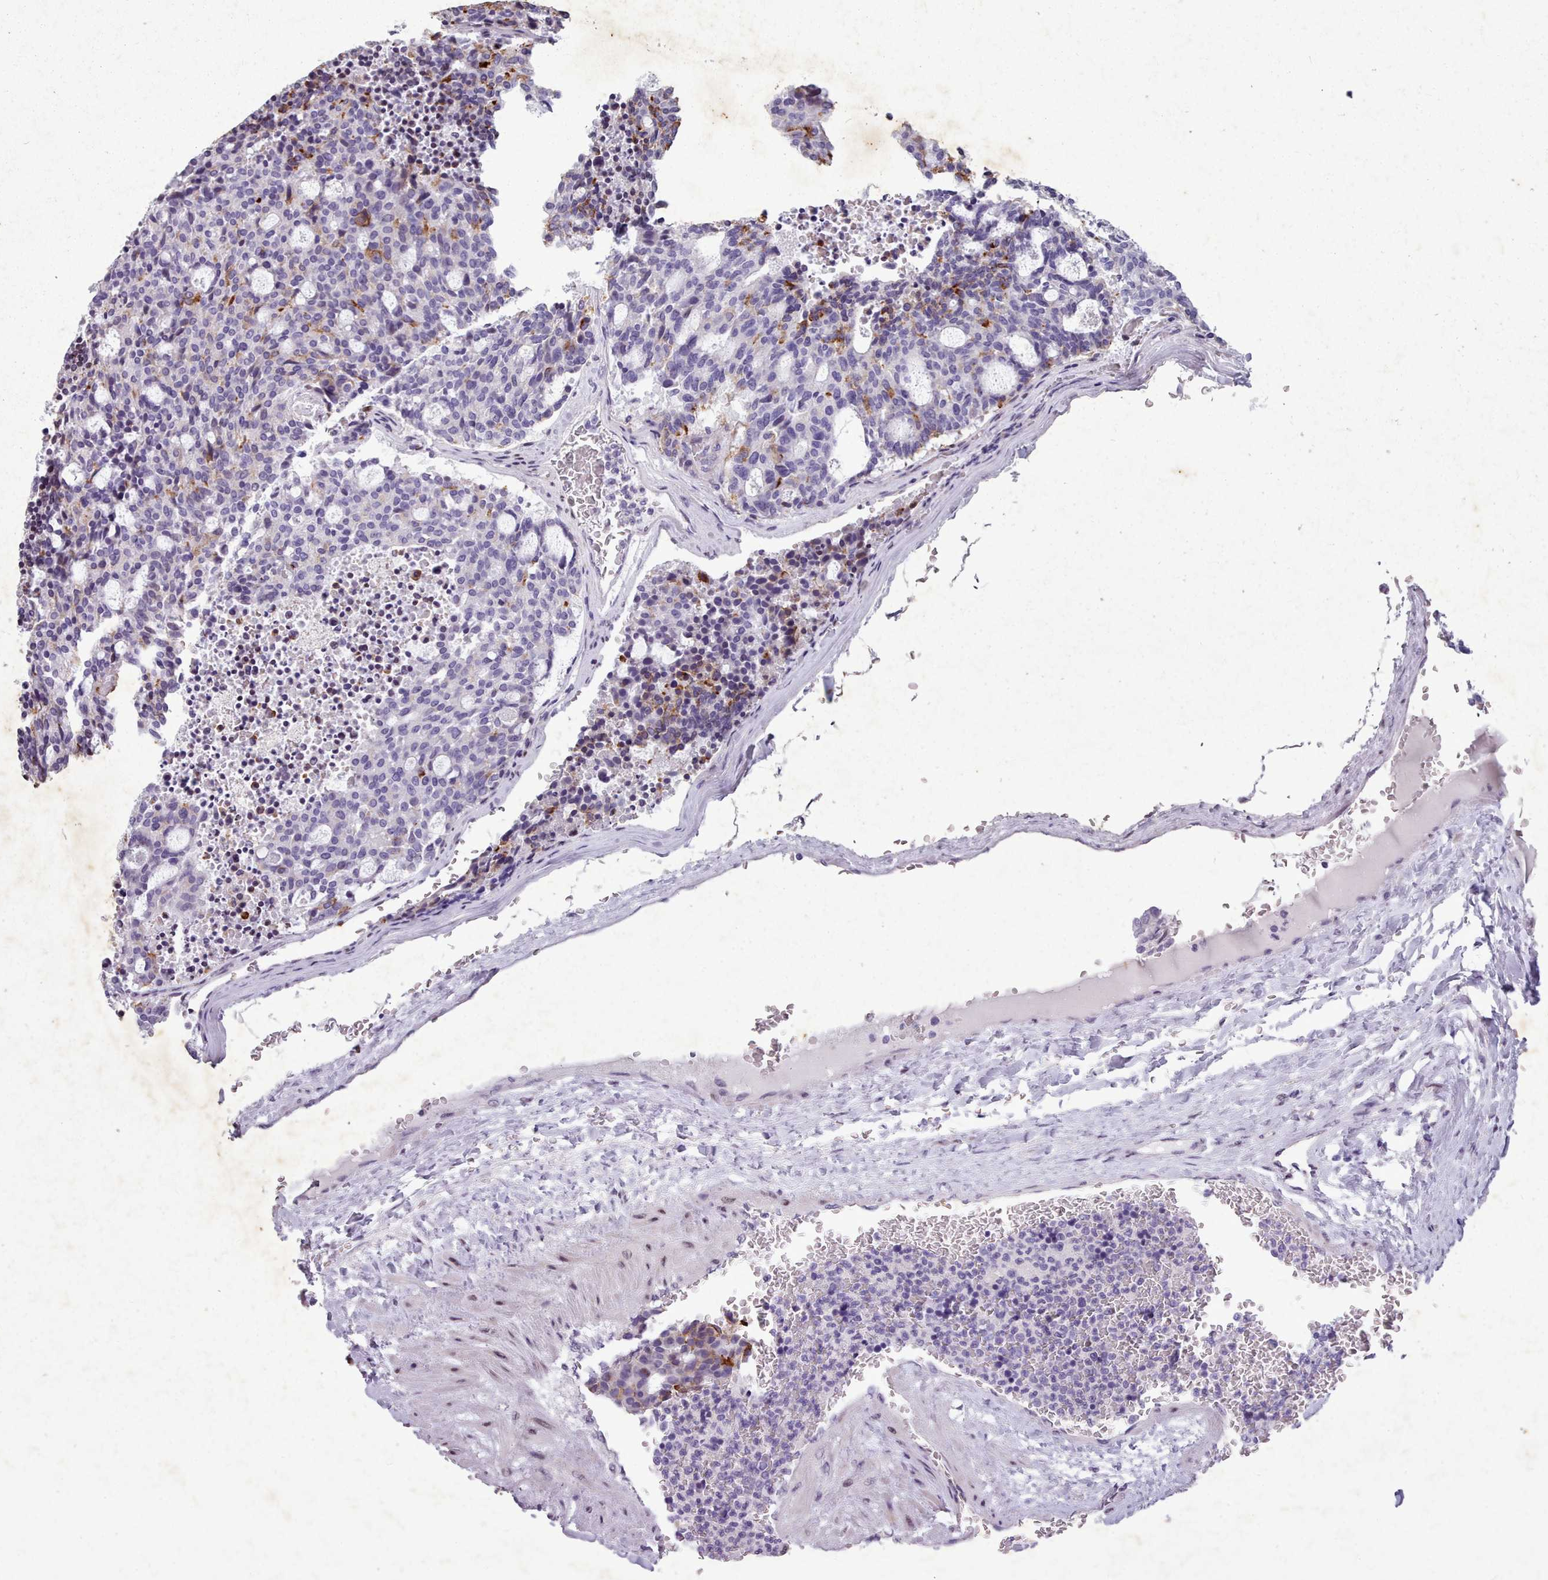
{"staining": {"intensity": "moderate", "quantity": "<25%", "location": "cytoplasmic/membranous"}, "tissue": "carcinoid", "cell_type": "Tumor cells", "image_type": "cancer", "snomed": [{"axis": "morphology", "description": "Carcinoid, malignant, NOS"}, {"axis": "topography", "description": "Pancreas"}], "caption": "Brown immunohistochemical staining in human carcinoid reveals moderate cytoplasmic/membranous positivity in approximately <25% of tumor cells.", "gene": "KCNT2", "patient": {"sex": "female", "age": 54}}